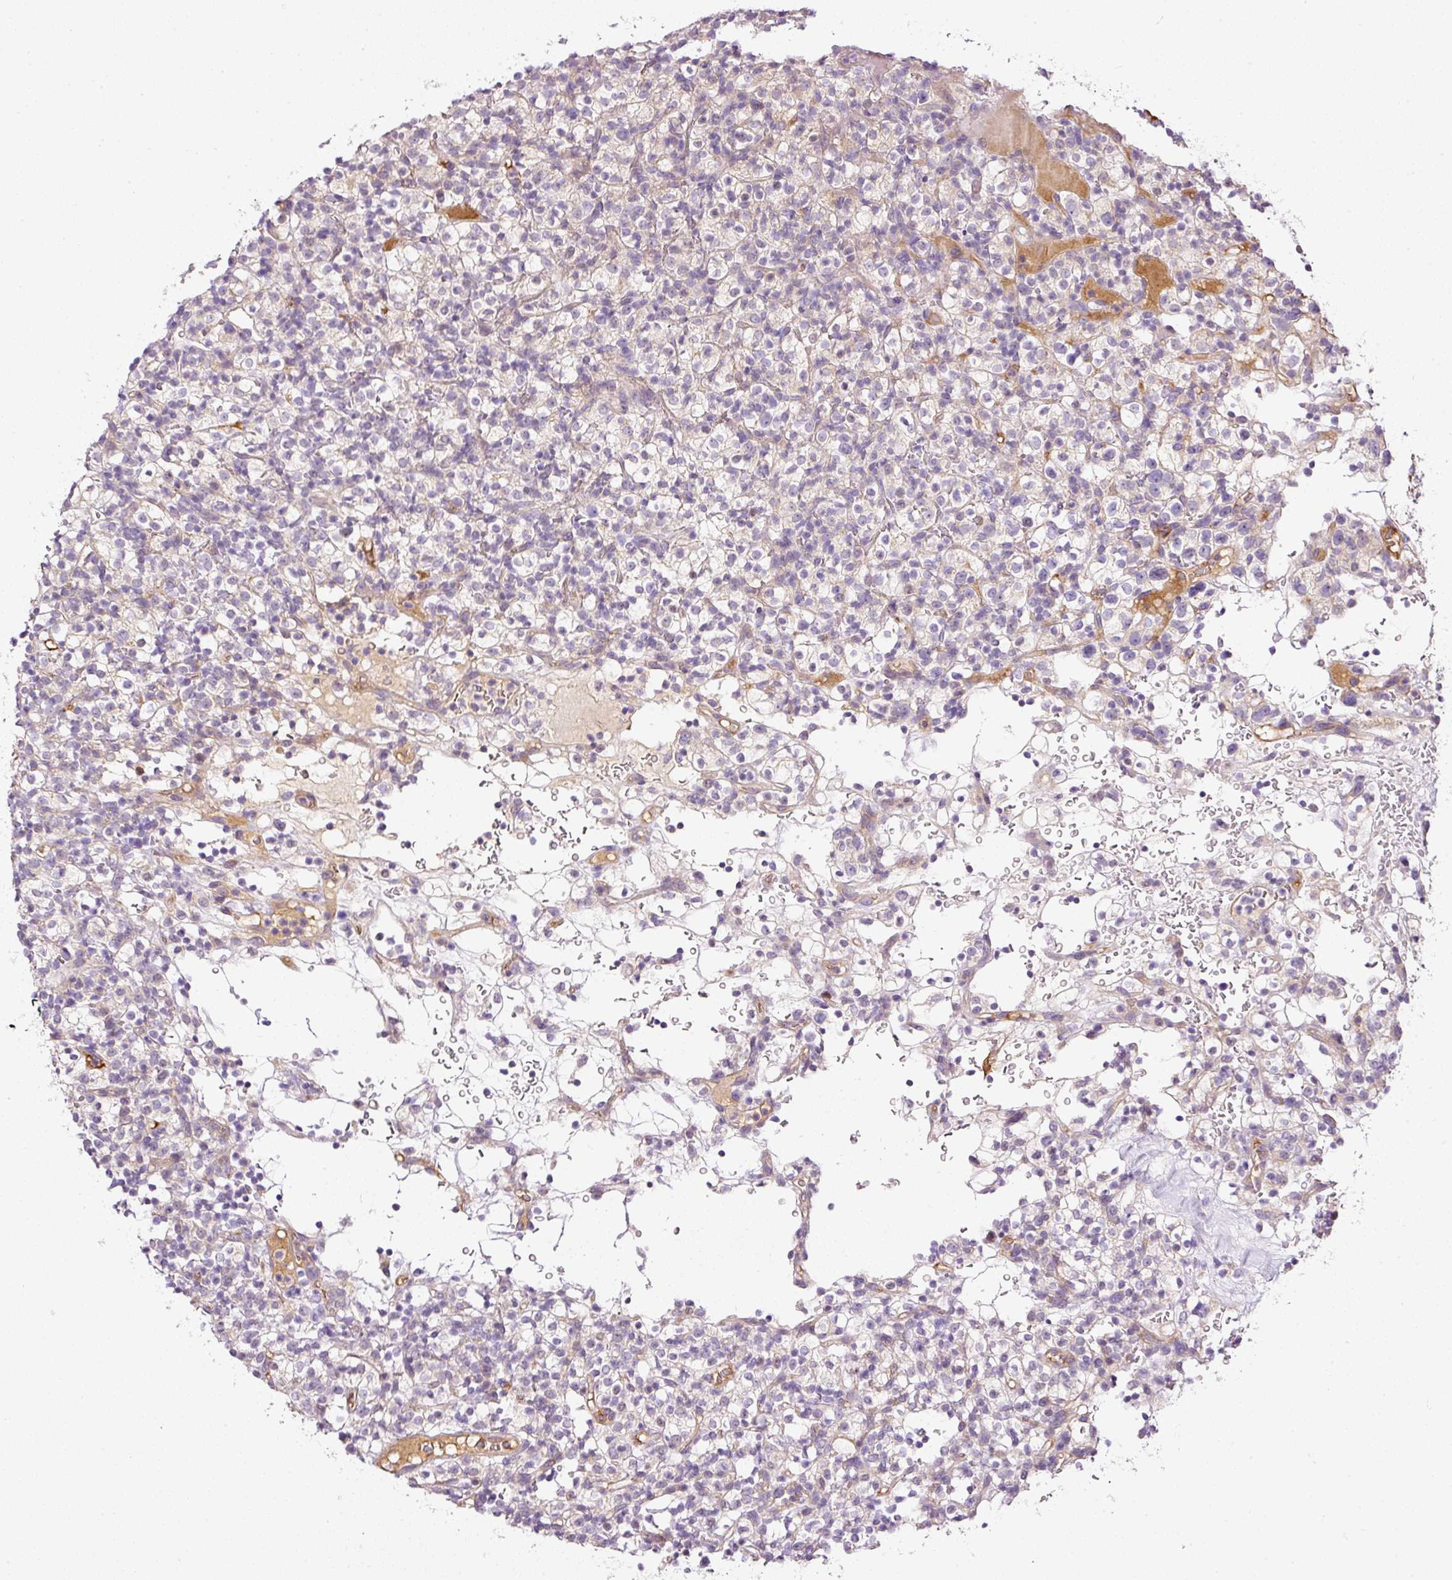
{"staining": {"intensity": "weak", "quantity": "25%-75%", "location": "cytoplasmic/membranous"}, "tissue": "renal cancer", "cell_type": "Tumor cells", "image_type": "cancer", "snomed": [{"axis": "morphology", "description": "Normal tissue, NOS"}, {"axis": "morphology", "description": "Adenocarcinoma, NOS"}, {"axis": "topography", "description": "Kidney"}], "caption": "This histopathology image displays renal cancer (adenocarcinoma) stained with IHC to label a protein in brown. The cytoplasmic/membranous of tumor cells show weak positivity for the protein. Nuclei are counter-stained blue.", "gene": "KPNA5", "patient": {"sex": "female", "age": 72}}